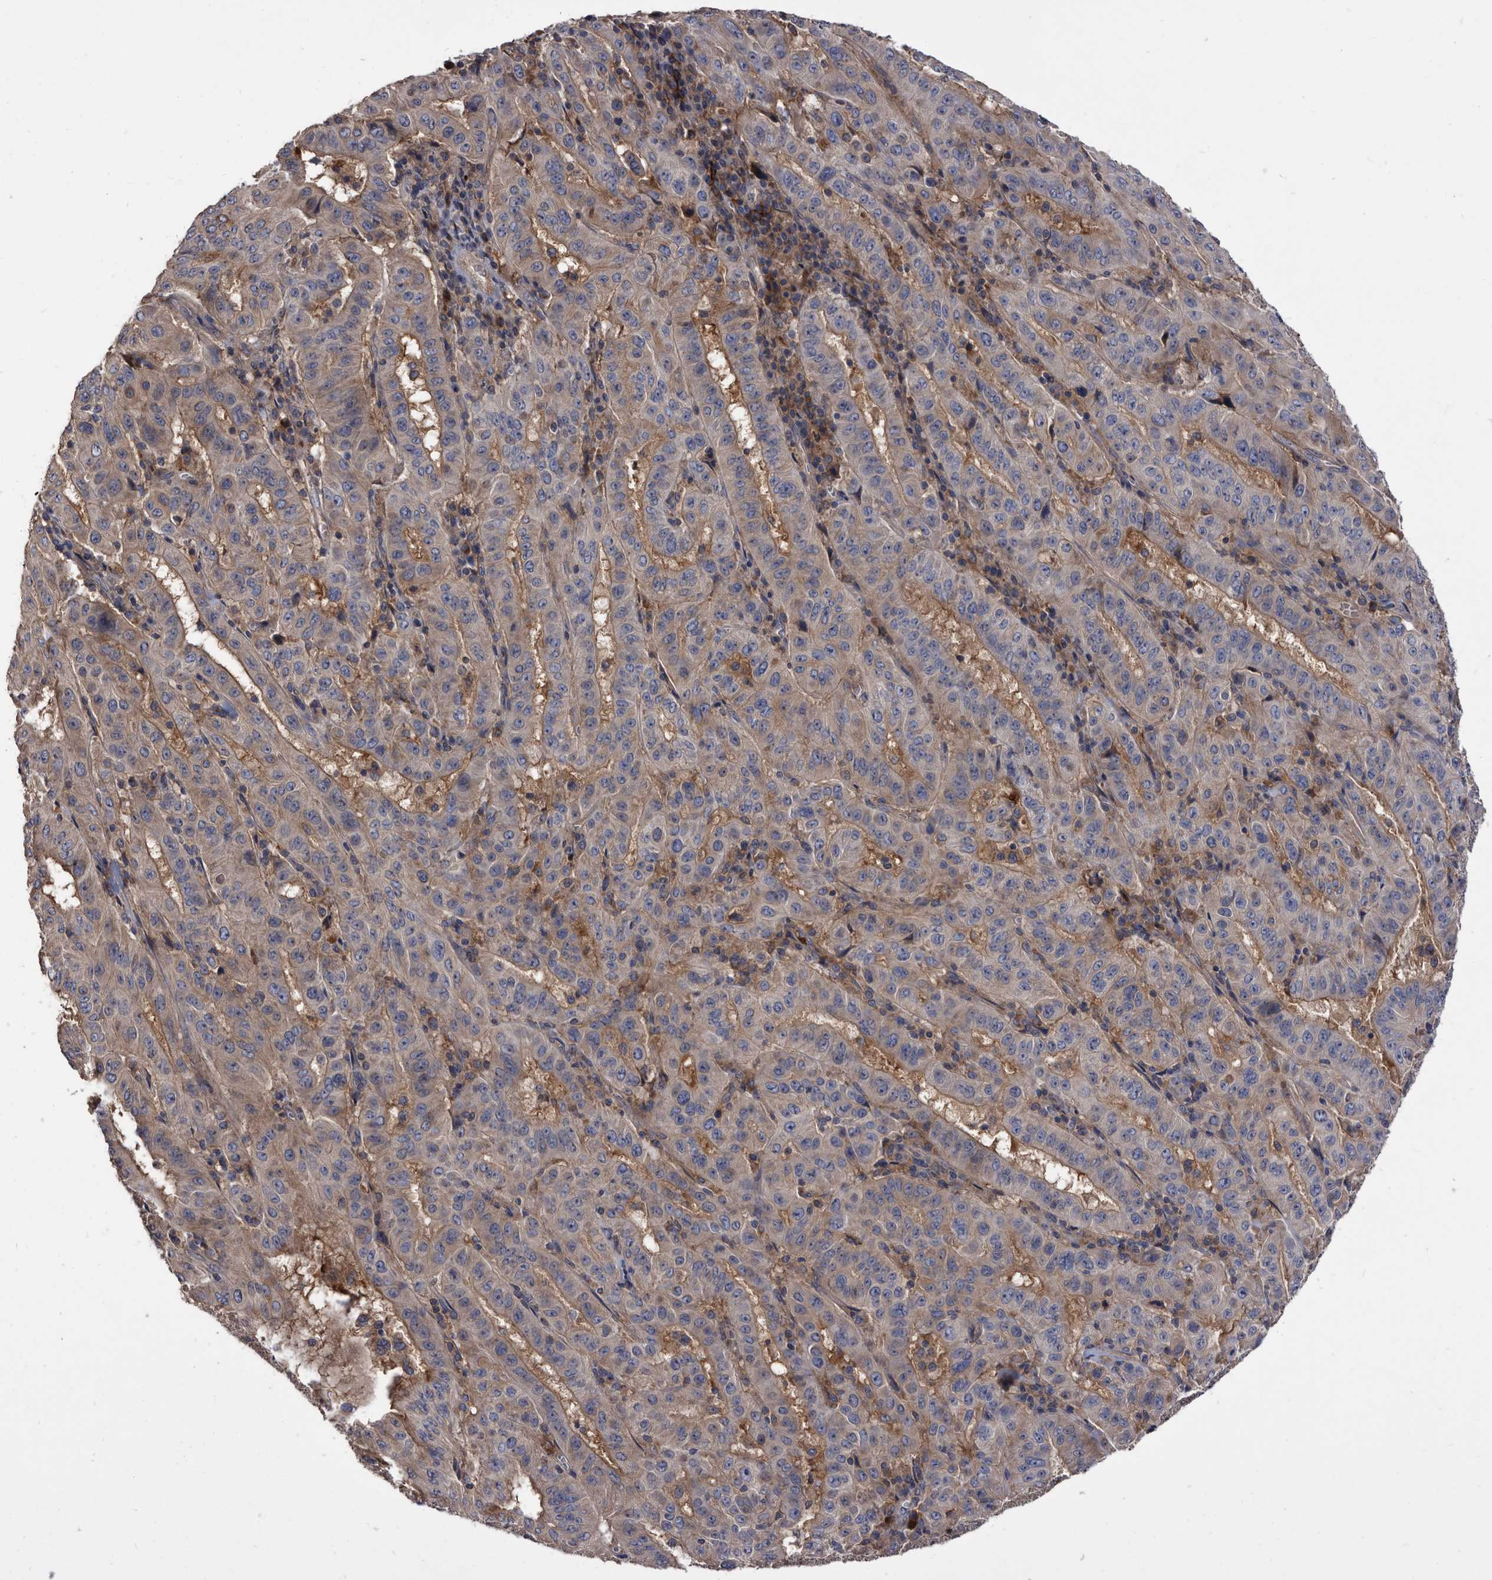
{"staining": {"intensity": "weak", "quantity": ">75%", "location": "cytoplasmic/membranous"}, "tissue": "pancreatic cancer", "cell_type": "Tumor cells", "image_type": "cancer", "snomed": [{"axis": "morphology", "description": "Adenocarcinoma, NOS"}, {"axis": "topography", "description": "Pancreas"}], "caption": "Adenocarcinoma (pancreatic) tissue displays weak cytoplasmic/membranous positivity in about >75% of tumor cells, visualized by immunohistochemistry.", "gene": "DTNBP1", "patient": {"sex": "male", "age": 63}}